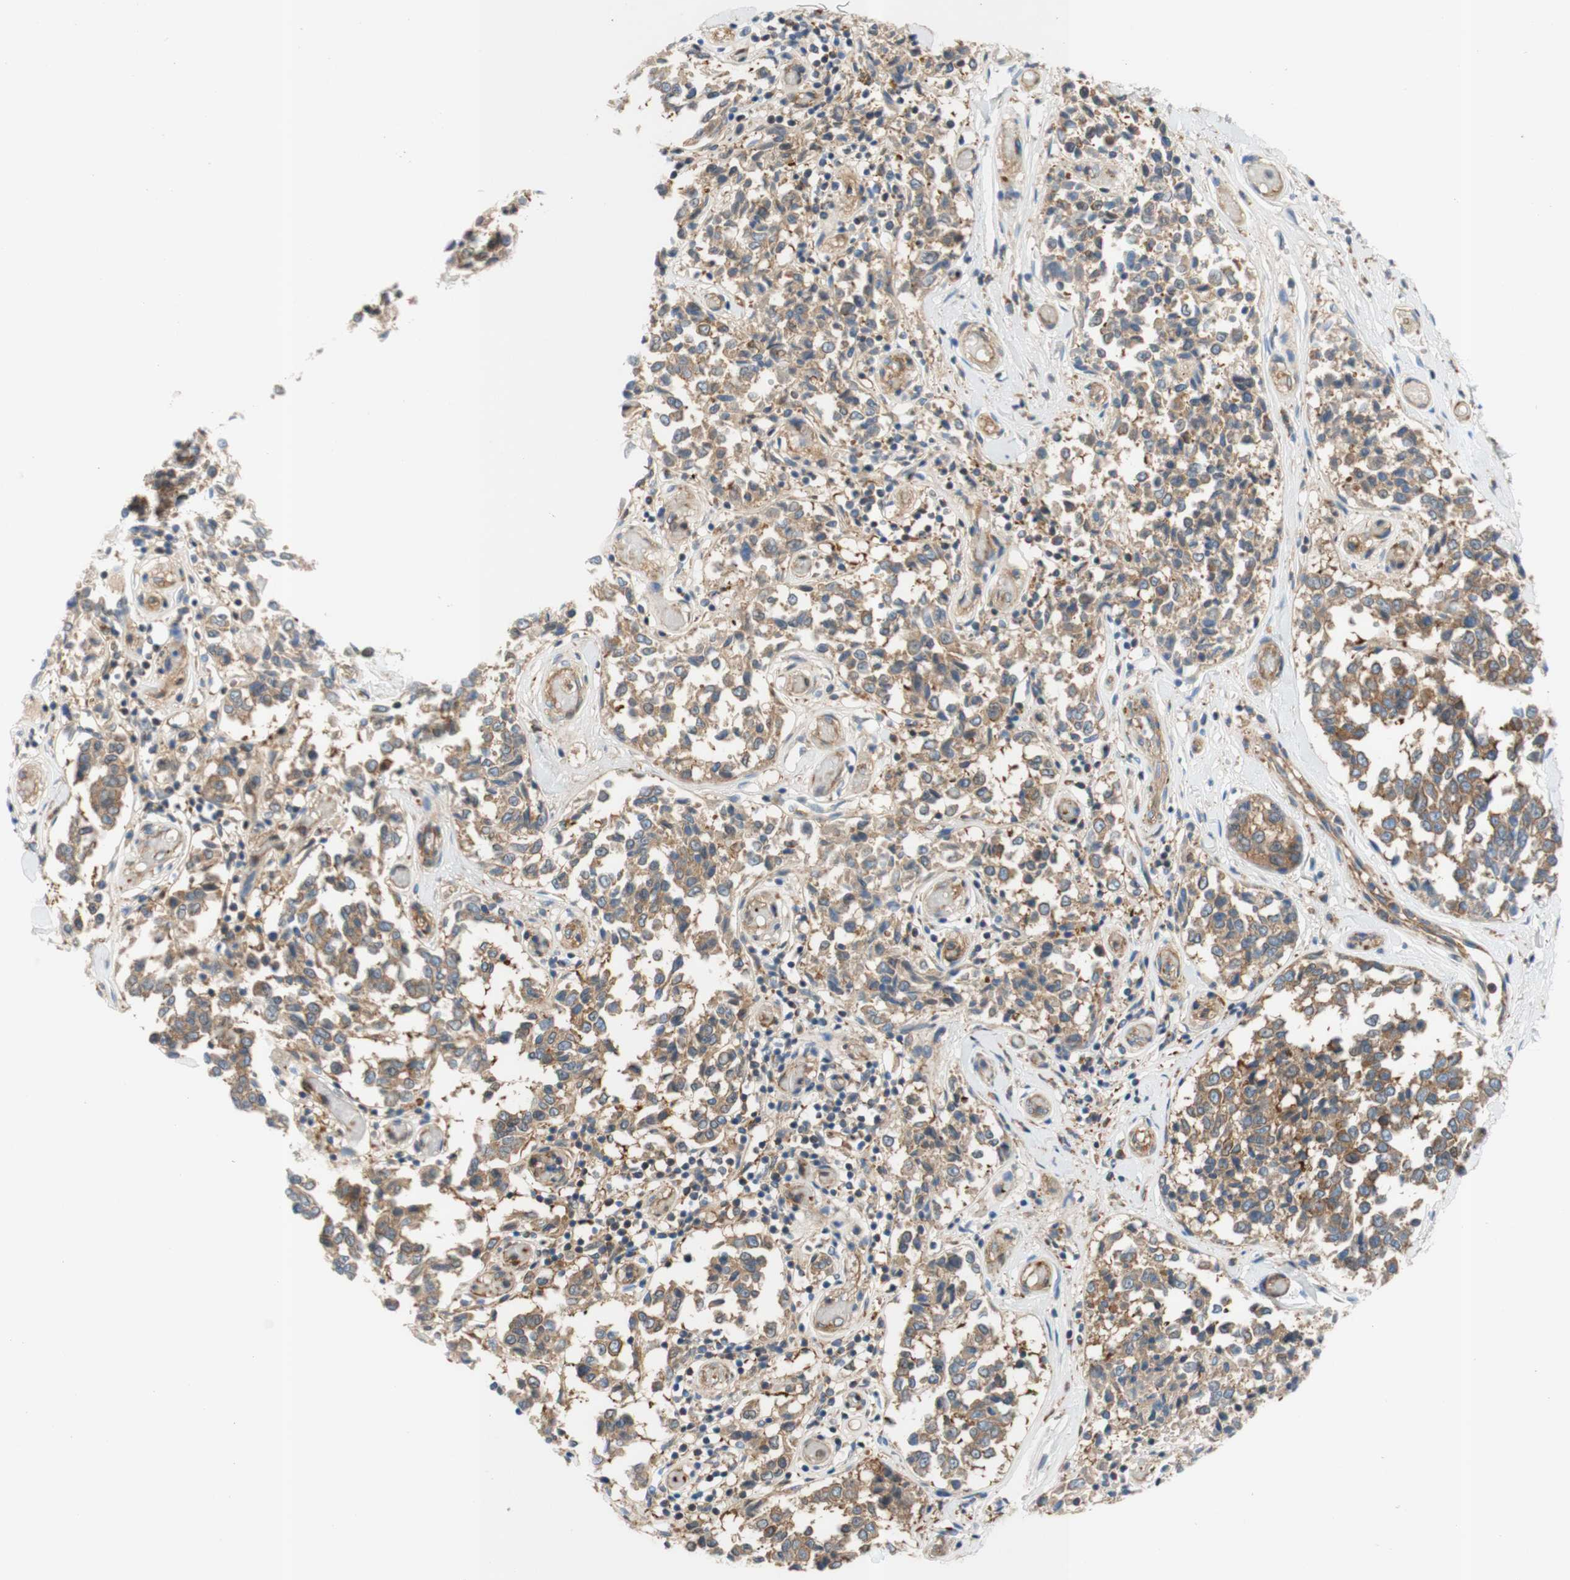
{"staining": {"intensity": "weak", "quantity": "25%-75%", "location": "cytoplasmic/membranous"}, "tissue": "melanoma", "cell_type": "Tumor cells", "image_type": "cancer", "snomed": [{"axis": "morphology", "description": "Malignant melanoma, NOS"}, {"axis": "topography", "description": "Skin"}], "caption": "Malignant melanoma was stained to show a protein in brown. There is low levels of weak cytoplasmic/membranous staining in about 25%-75% of tumor cells.", "gene": "STOM", "patient": {"sex": "female", "age": 64}}